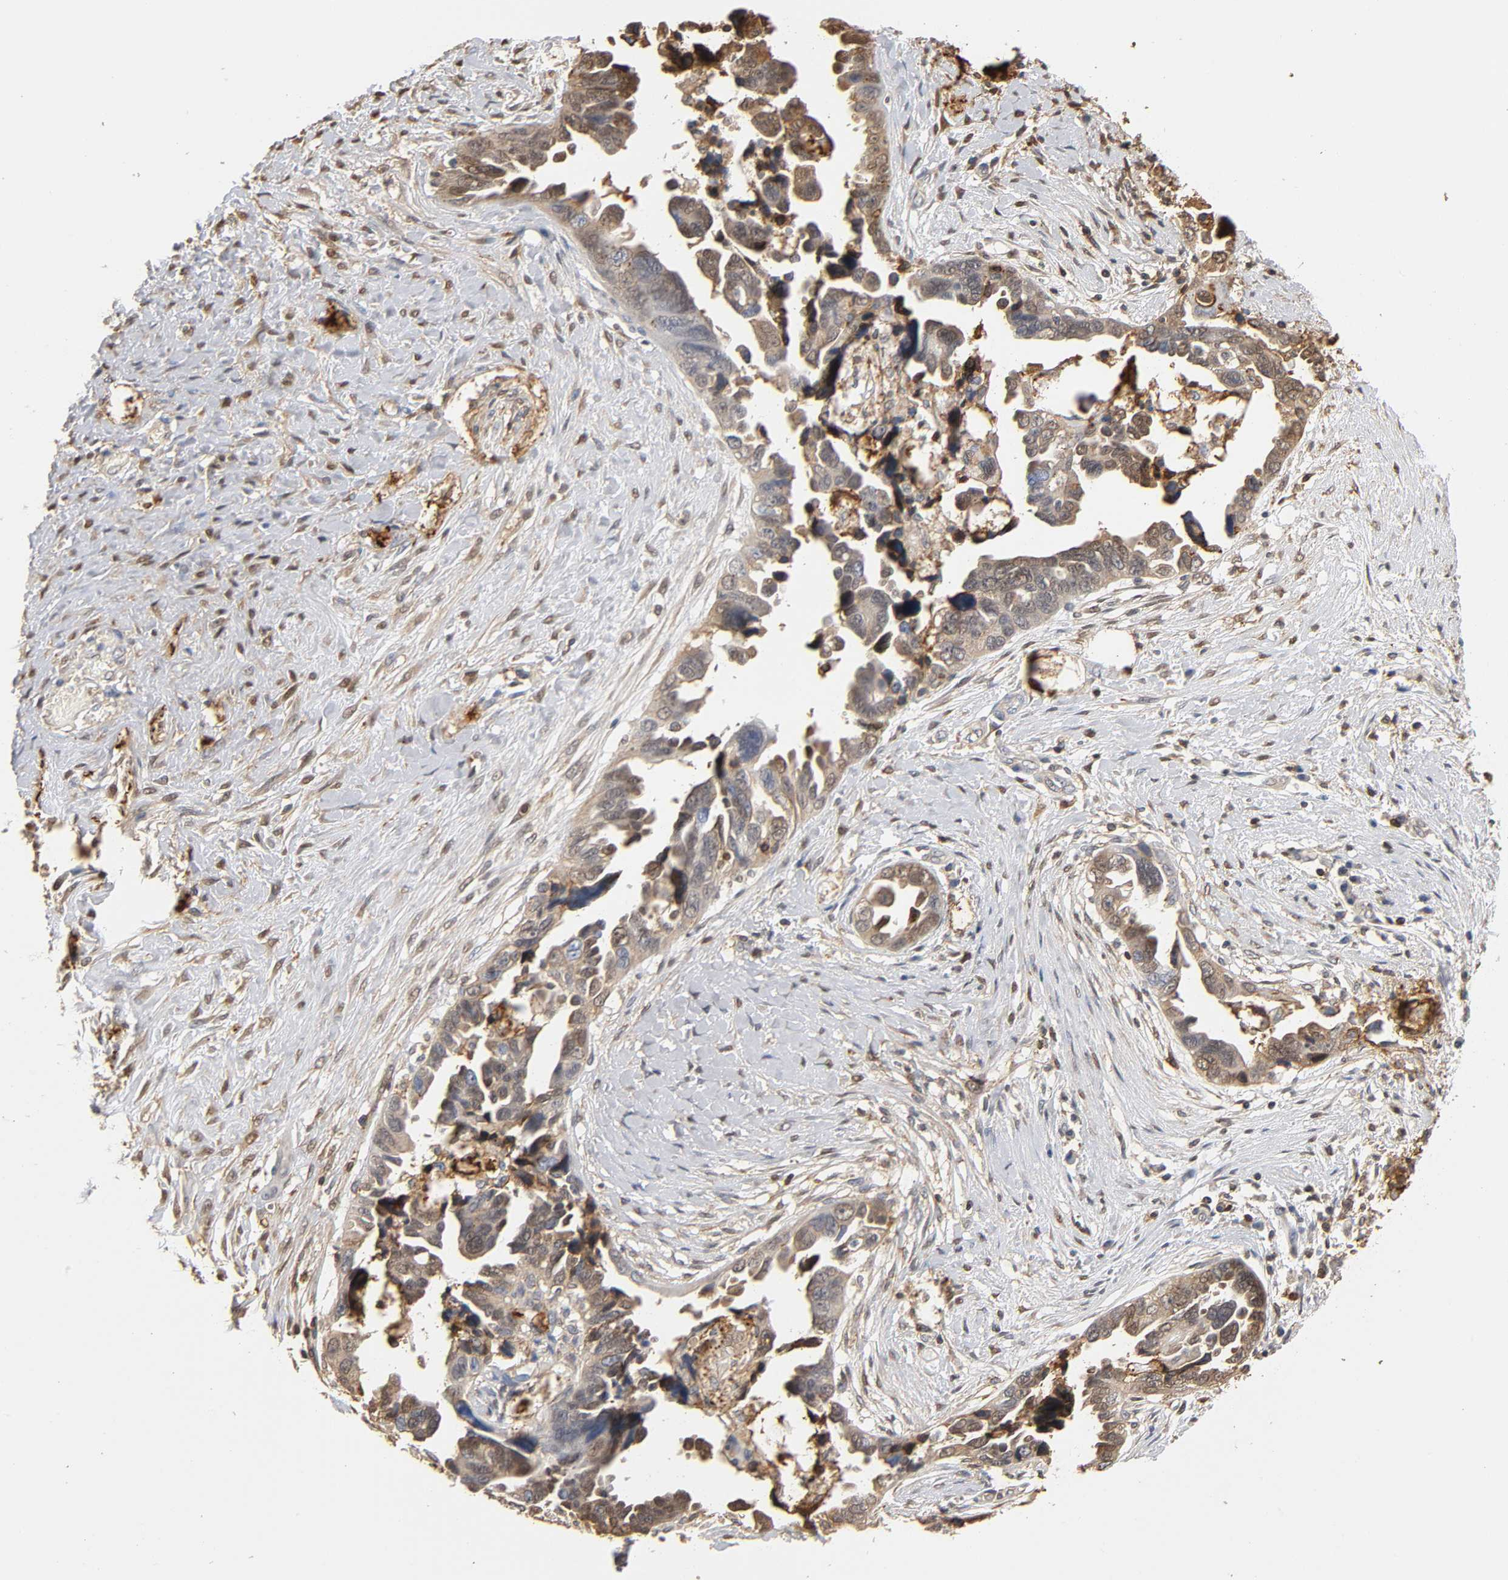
{"staining": {"intensity": "moderate", "quantity": "25%-75%", "location": "cytoplasmic/membranous"}, "tissue": "ovarian cancer", "cell_type": "Tumor cells", "image_type": "cancer", "snomed": [{"axis": "morphology", "description": "Cystadenocarcinoma, serous, NOS"}, {"axis": "topography", "description": "Ovary"}], "caption": "The immunohistochemical stain shows moderate cytoplasmic/membranous positivity in tumor cells of ovarian cancer (serous cystadenocarcinoma) tissue. (brown staining indicates protein expression, while blue staining denotes nuclei).", "gene": "ANXA11", "patient": {"sex": "female", "age": 63}}